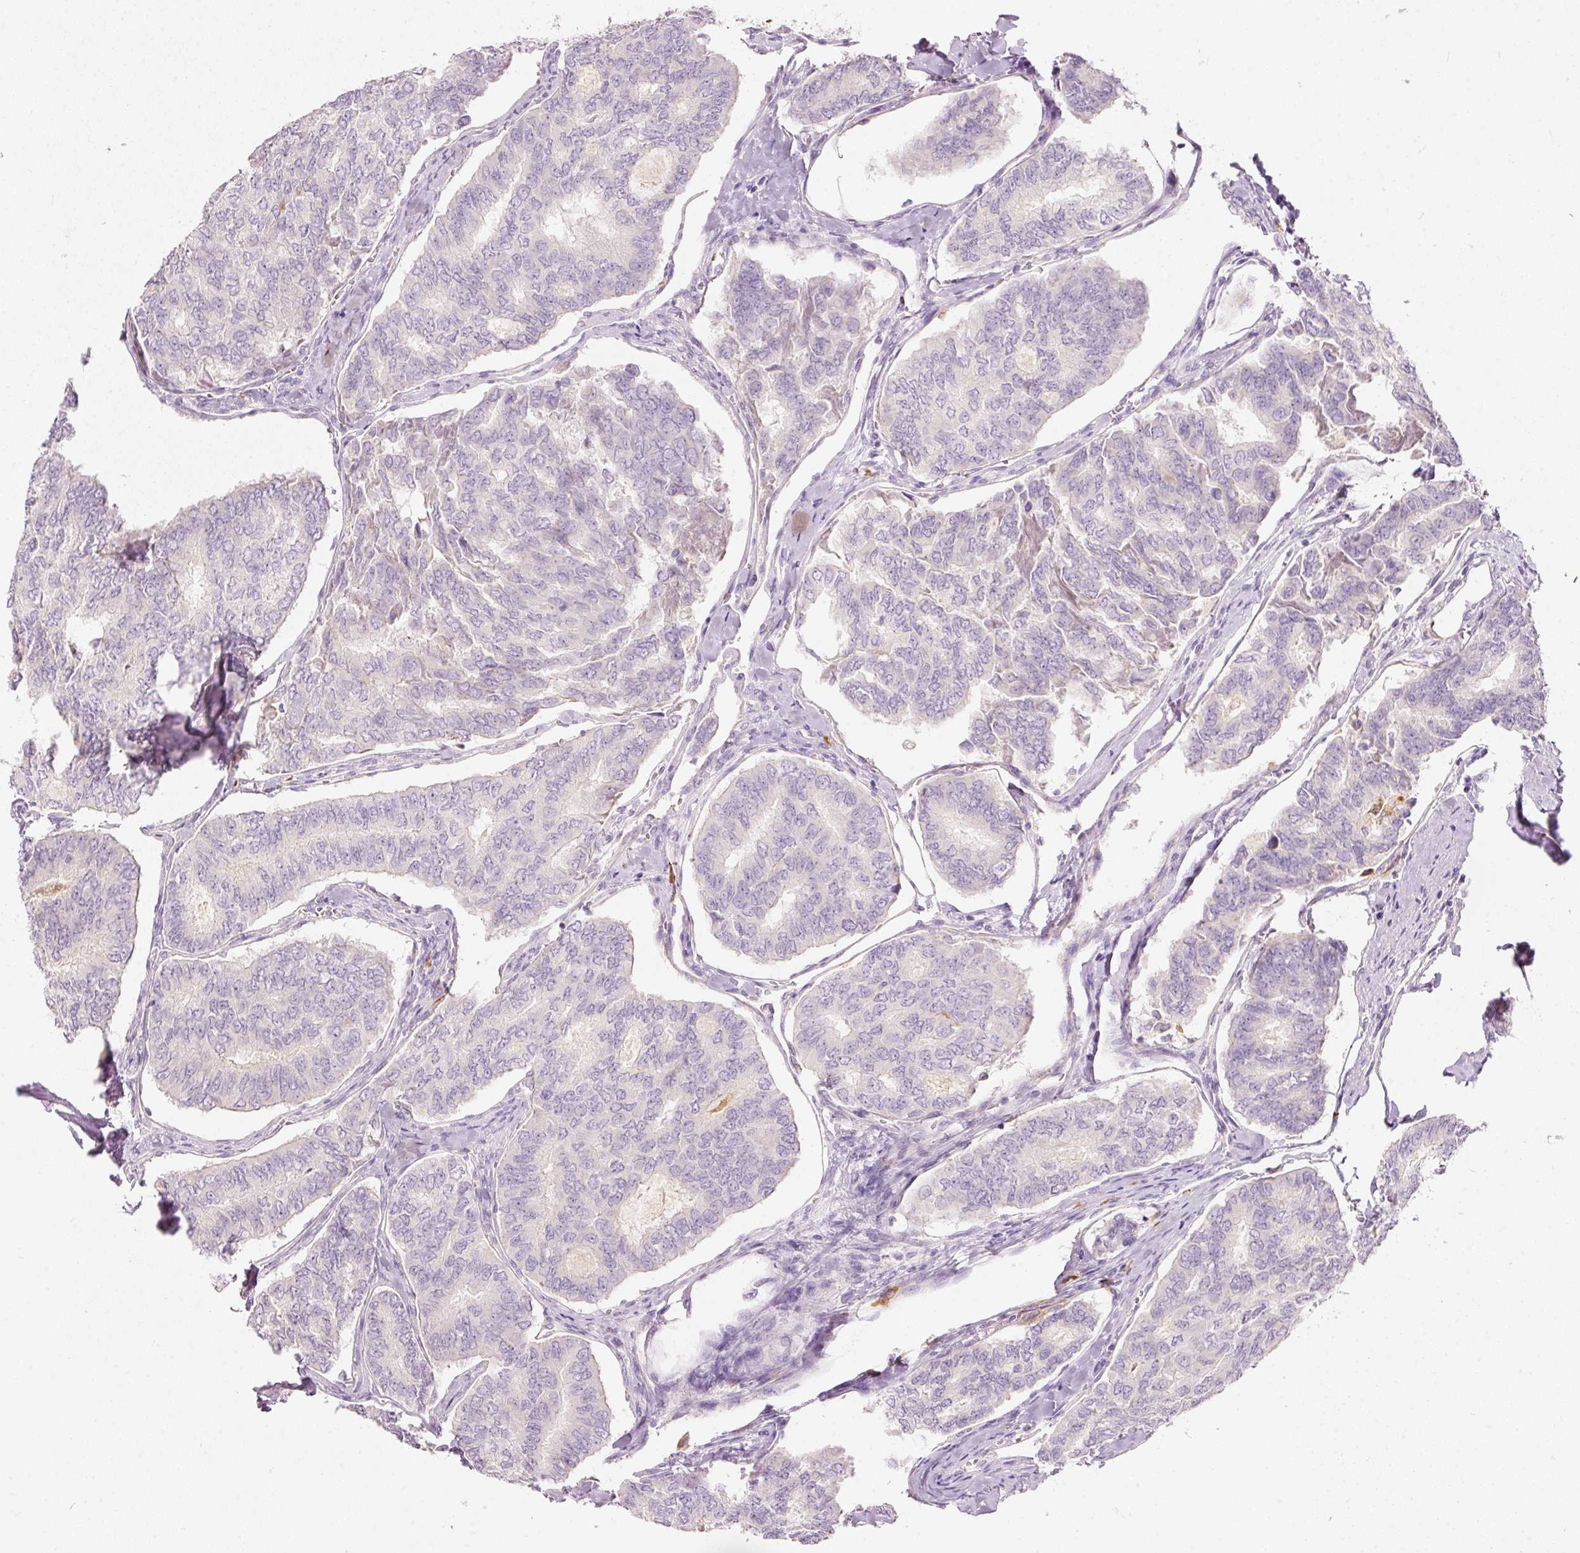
{"staining": {"intensity": "negative", "quantity": "none", "location": "none"}, "tissue": "thyroid cancer", "cell_type": "Tumor cells", "image_type": "cancer", "snomed": [{"axis": "morphology", "description": "Papillary adenocarcinoma, NOS"}, {"axis": "topography", "description": "Thyroid gland"}], "caption": "There is no significant positivity in tumor cells of thyroid papillary adenocarcinoma. (DAB (3,3'-diaminobenzidine) immunohistochemistry (IHC) with hematoxylin counter stain).", "gene": "MTHFD2", "patient": {"sex": "female", "age": 35}}